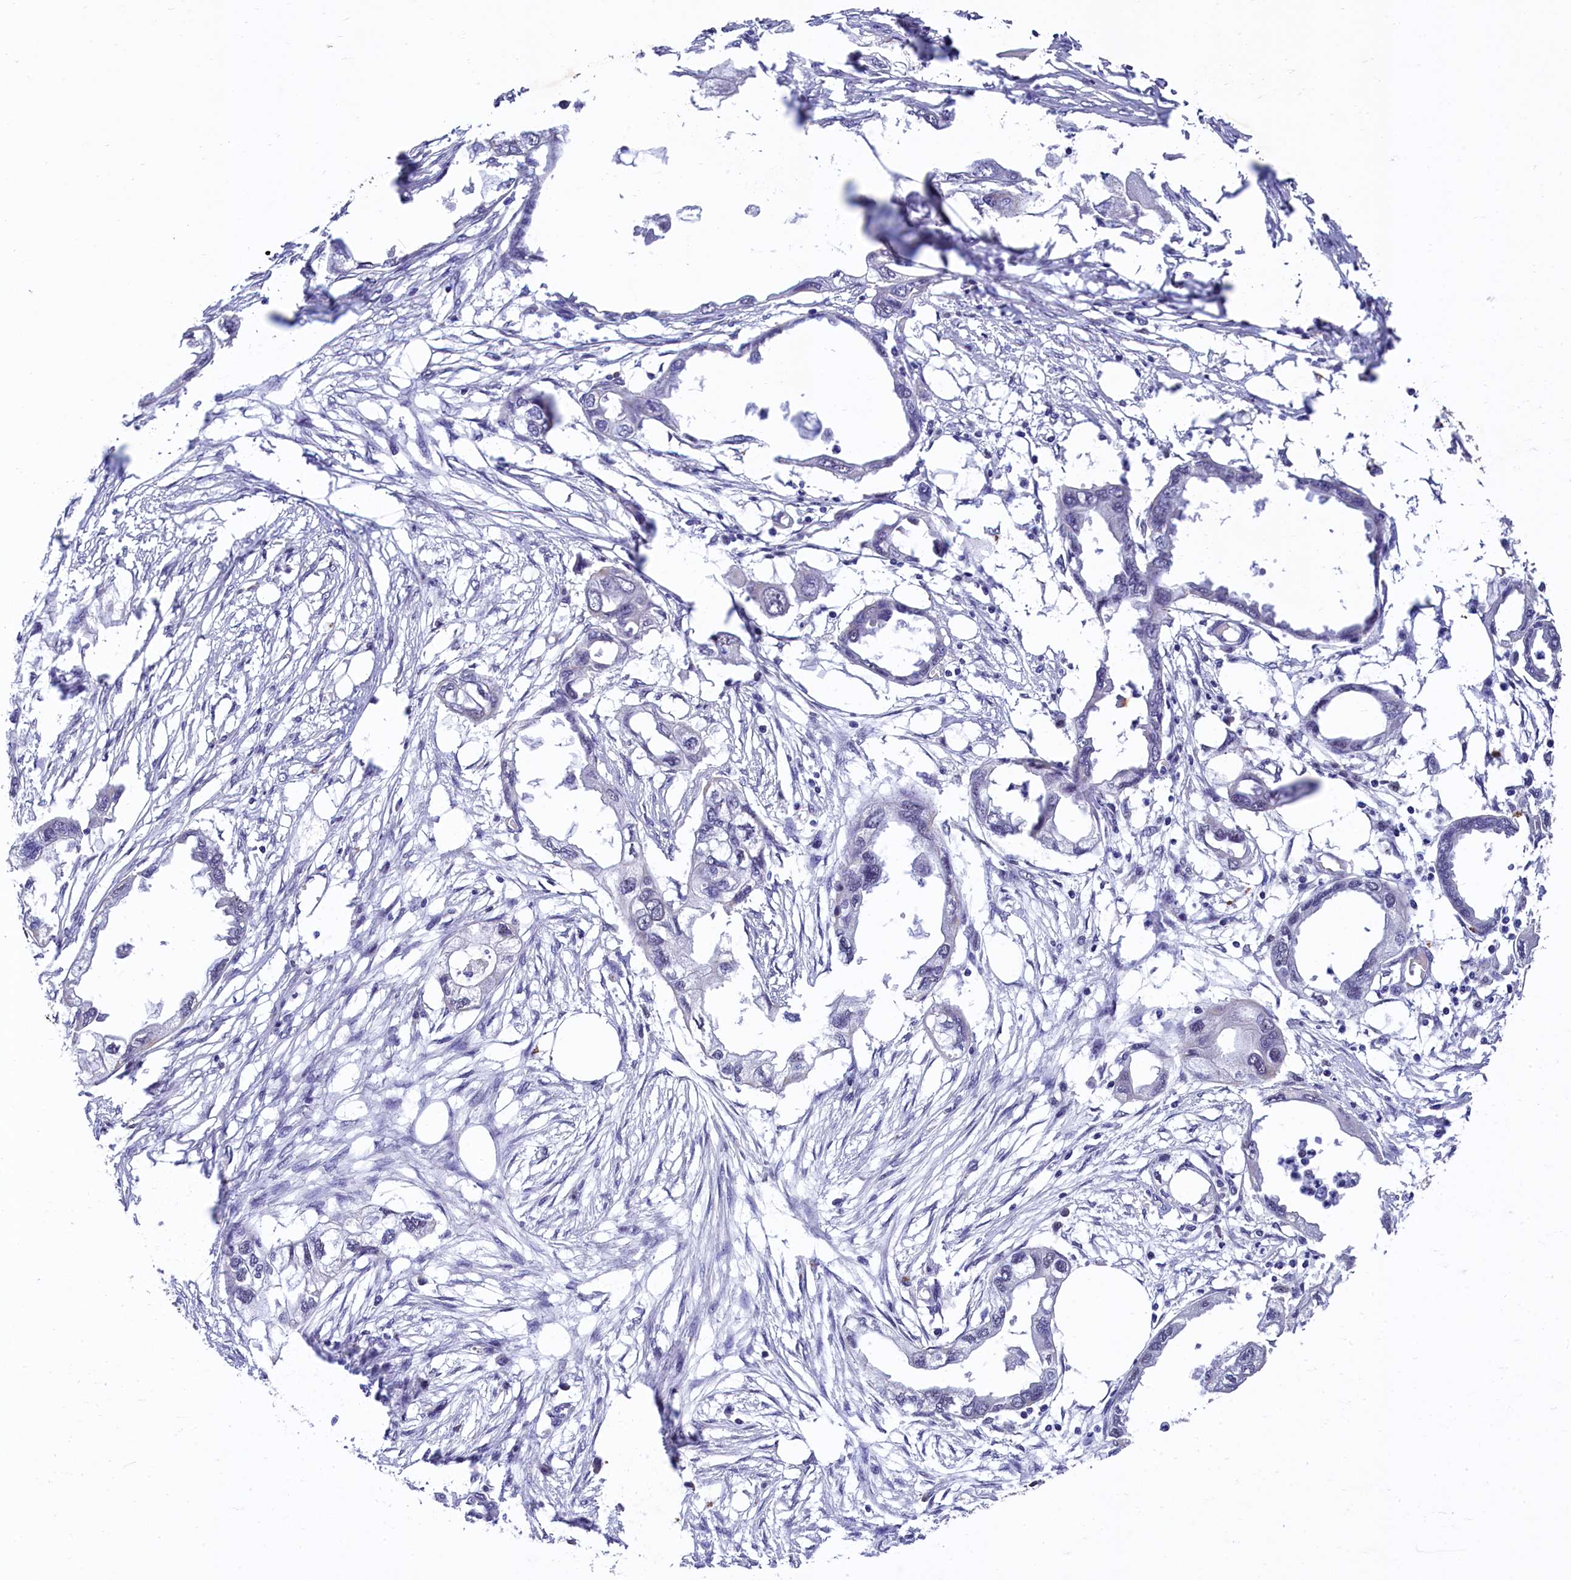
{"staining": {"intensity": "negative", "quantity": "none", "location": "none"}, "tissue": "endometrial cancer", "cell_type": "Tumor cells", "image_type": "cancer", "snomed": [{"axis": "morphology", "description": "Adenocarcinoma, NOS"}, {"axis": "morphology", "description": "Adenocarcinoma, metastatic, NOS"}, {"axis": "topography", "description": "Adipose tissue"}, {"axis": "topography", "description": "Endometrium"}], "caption": "IHC of human endometrial cancer exhibits no staining in tumor cells.", "gene": "HECTD4", "patient": {"sex": "female", "age": 67}}